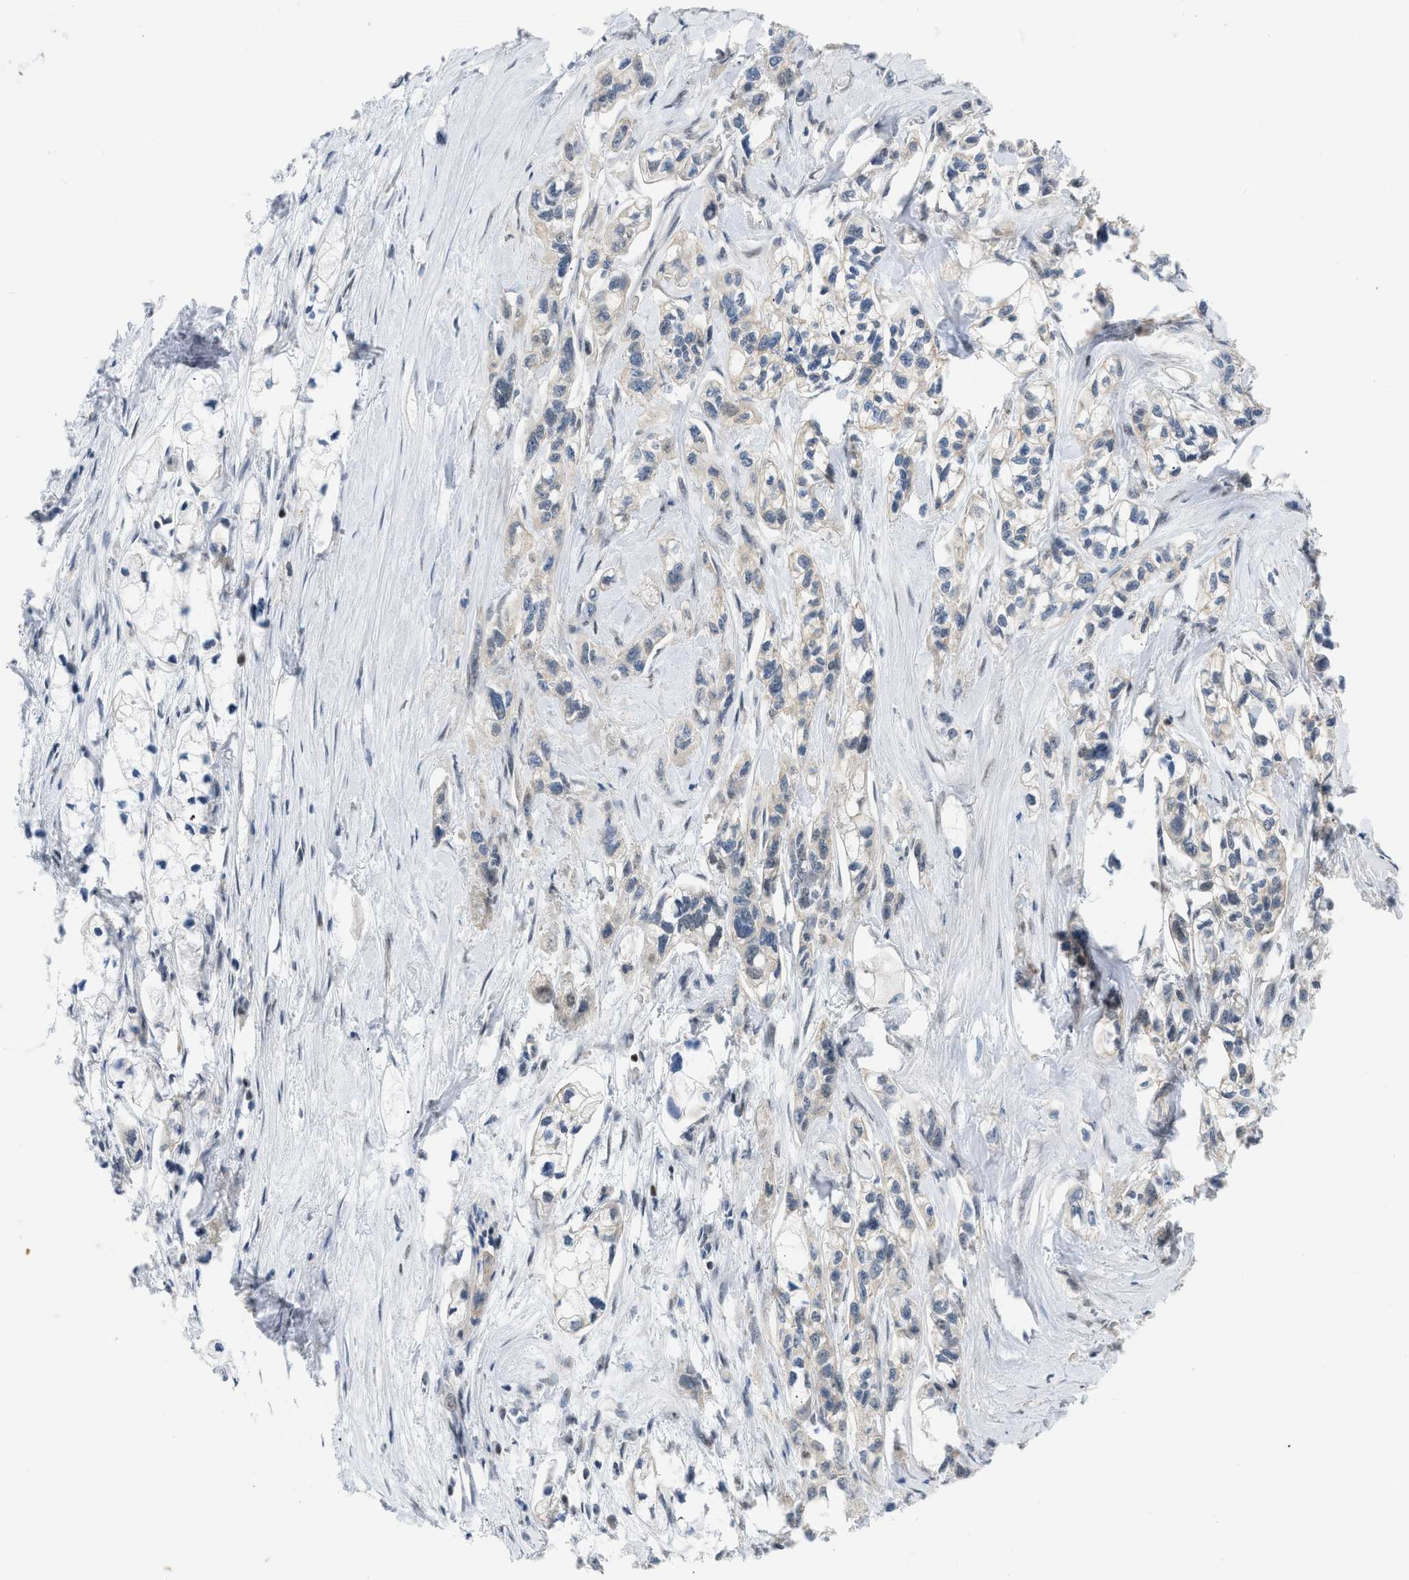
{"staining": {"intensity": "weak", "quantity": "<25%", "location": "cytoplasmic/membranous"}, "tissue": "pancreatic cancer", "cell_type": "Tumor cells", "image_type": "cancer", "snomed": [{"axis": "morphology", "description": "Adenocarcinoma, NOS"}, {"axis": "topography", "description": "Pancreas"}], "caption": "Protein analysis of pancreatic adenocarcinoma reveals no significant staining in tumor cells. Brightfield microscopy of immunohistochemistry stained with DAB (3,3'-diaminobenzidine) (brown) and hematoxylin (blue), captured at high magnification.", "gene": "OLIG3", "patient": {"sex": "male", "age": 74}}